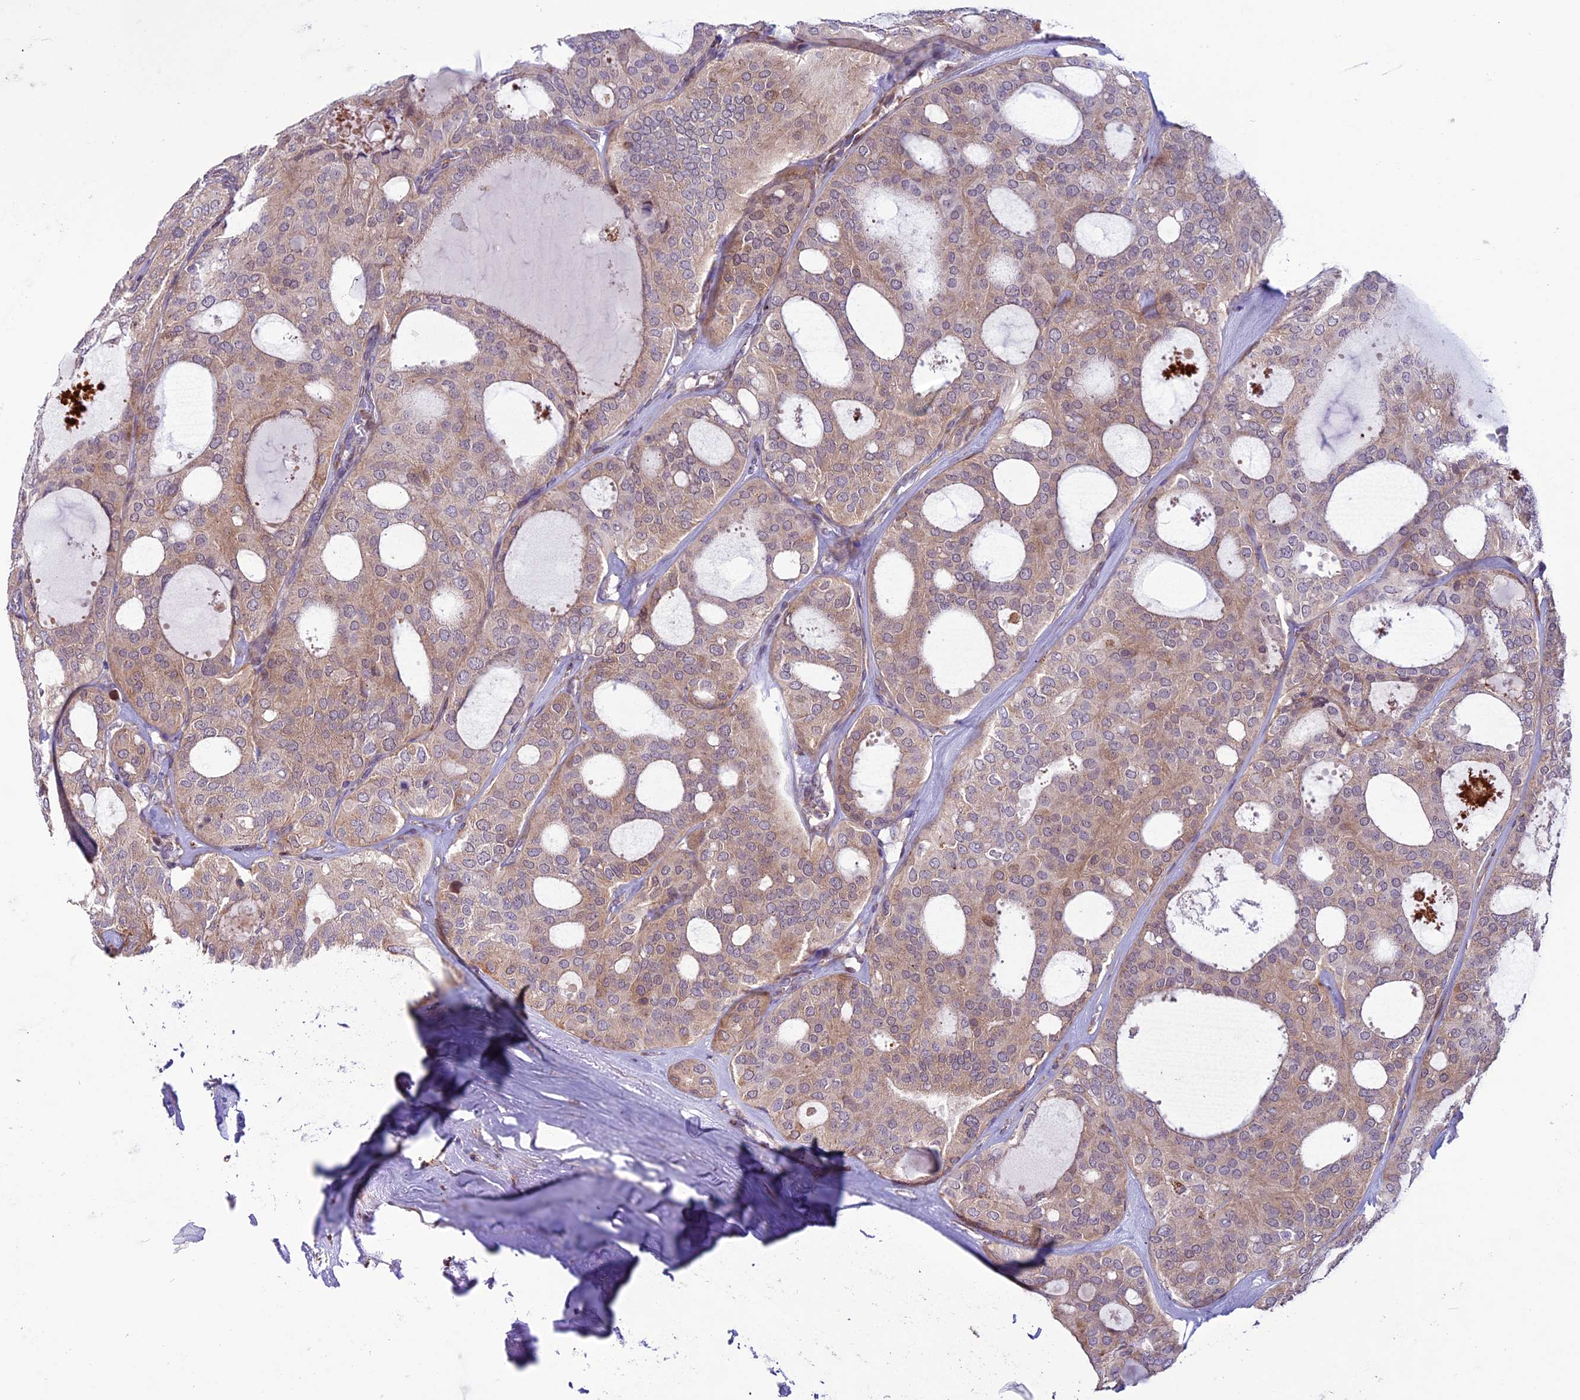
{"staining": {"intensity": "weak", "quantity": "25%-75%", "location": "cytoplasmic/membranous,nuclear"}, "tissue": "thyroid cancer", "cell_type": "Tumor cells", "image_type": "cancer", "snomed": [{"axis": "morphology", "description": "Follicular adenoma carcinoma, NOS"}, {"axis": "topography", "description": "Thyroid gland"}], "caption": "The histopathology image displays staining of follicular adenoma carcinoma (thyroid), revealing weak cytoplasmic/membranous and nuclear protein staining (brown color) within tumor cells.", "gene": "MIEF2", "patient": {"sex": "male", "age": 75}}